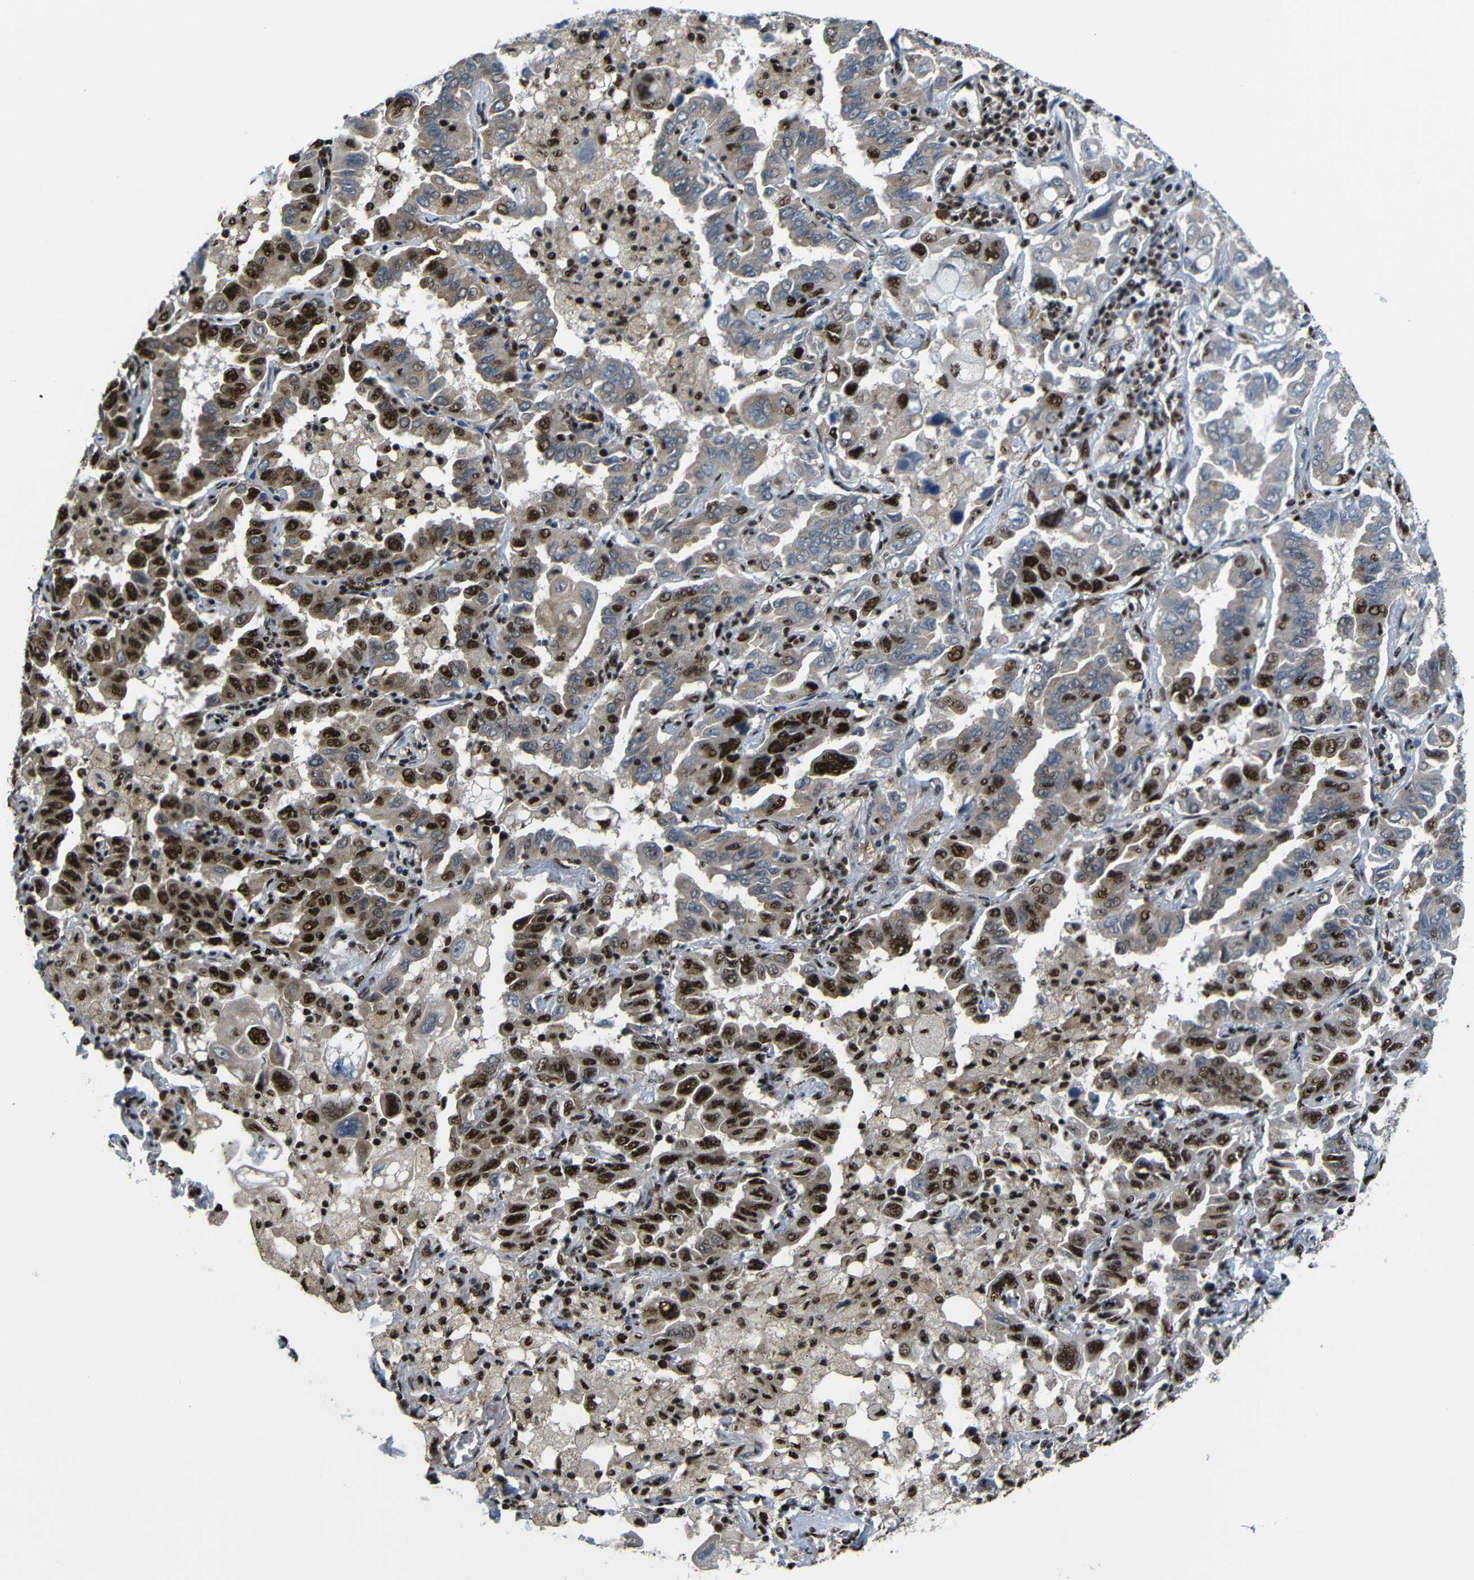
{"staining": {"intensity": "strong", "quantity": "25%-75%", "location": "cytoplasmic/membranous,nuclear"}, "tissue": "lung cancer", "cell_type": "Tumor cells", "image_type": "cancer", "snomed": [{"axis": "morphology", "description": "Adenocarcinoma, NOS"}, {"axis": "topography", "description": "Lung"}], "caption": "High-power microscopy captured an IHC image of lung cancer, revealing strong cytoplasmic/membranous and nuclear expression in about 25%-75% of tumor cells. The protein of interest is shown in brown color, while the nuclei are stained blue.", "gene": "TCF7L2", "patient": {"sex": "male", "age": 64}}